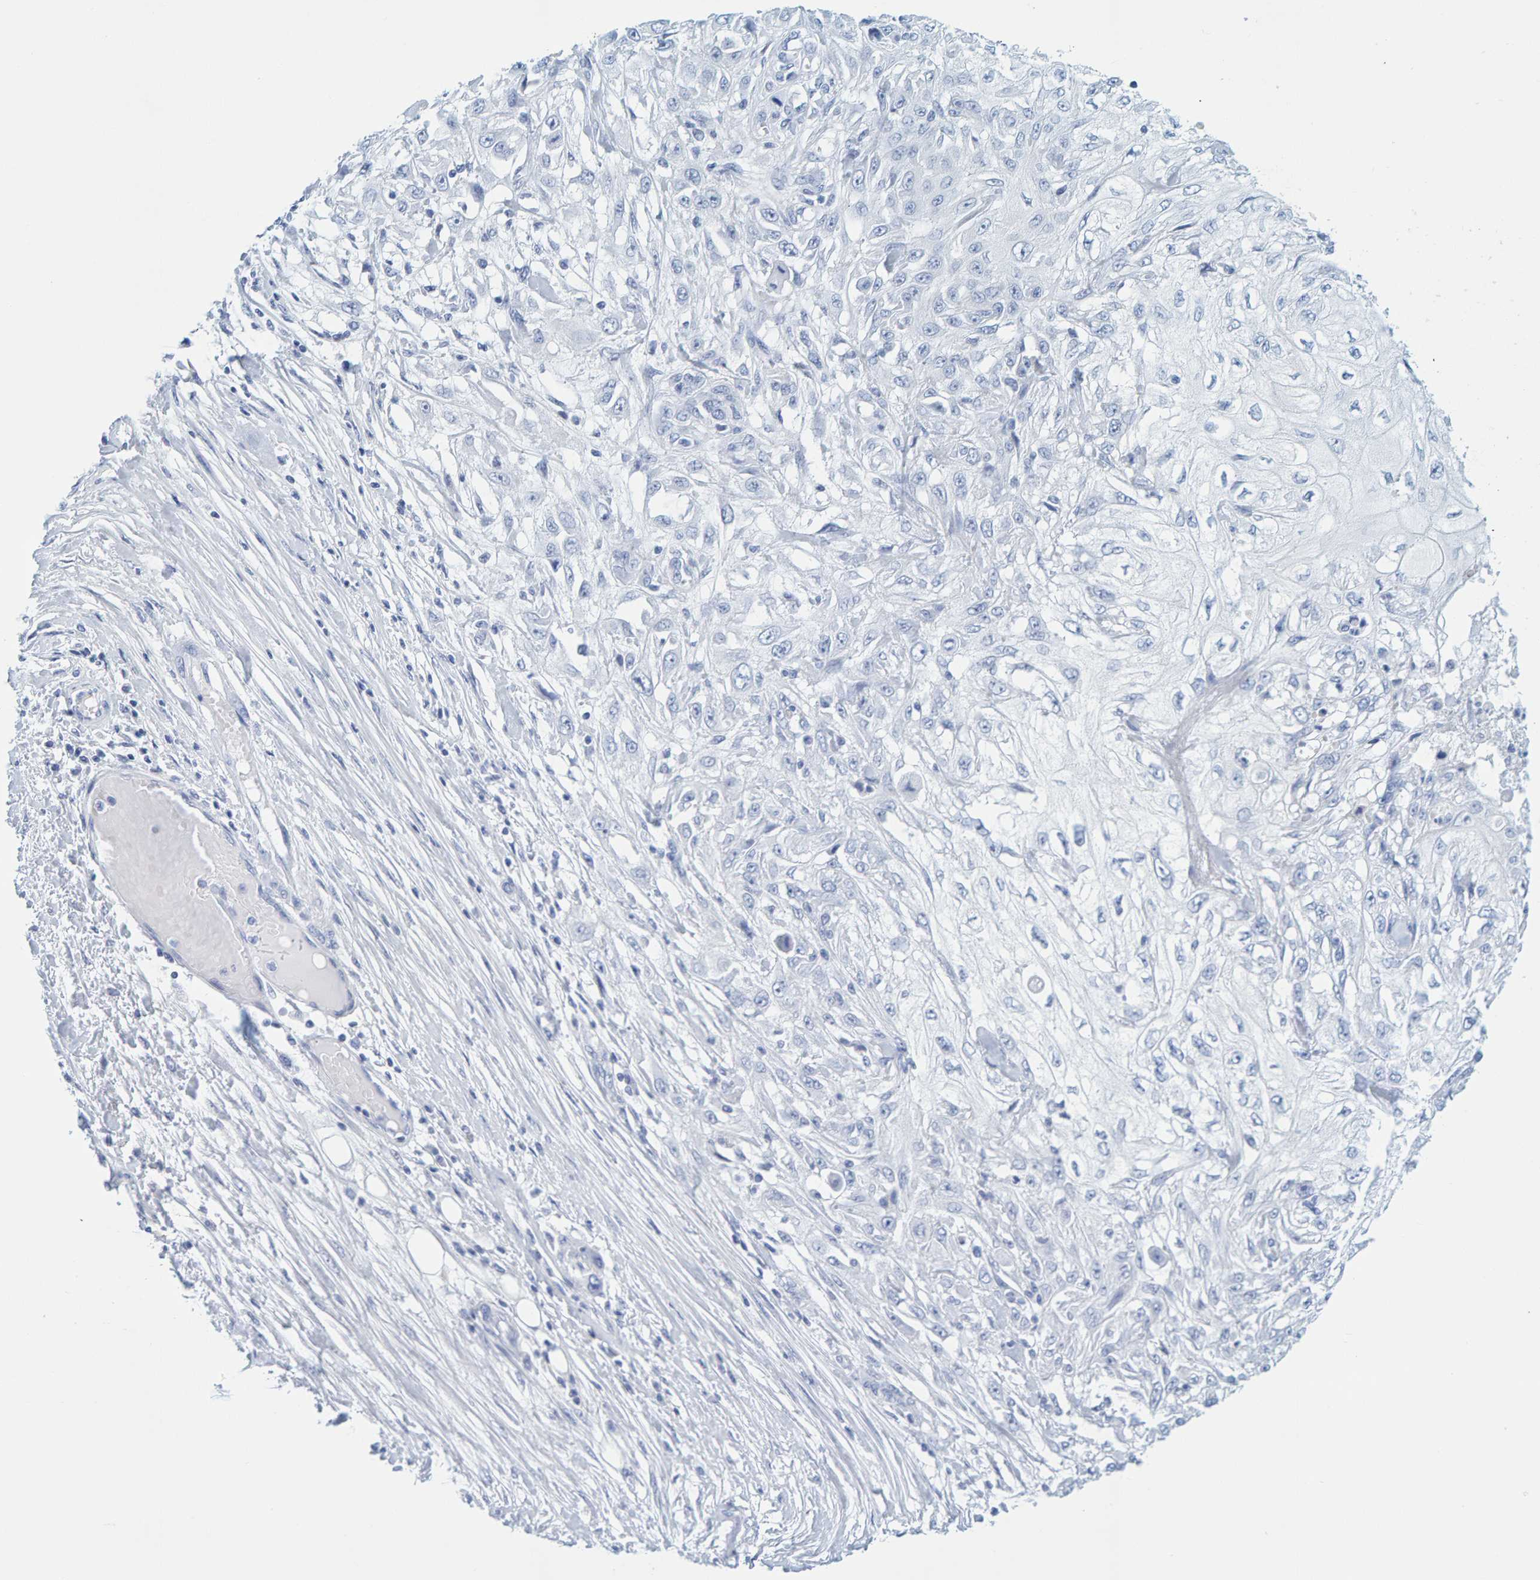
{"staining": {"intensity": "negative", "quantity": "none", "location": "none"}, "tissue": "skin cancer", "cell_type": "Tumor cells", "image_type": "cancer", "snomed": [{"axis": "morphology", "description": "Squamous cell carcinoma, NOS"}, {"axis": "morphology", "description": "Squamous cell carcinoma, metastatic, NOS"}, {"axis": "topography", "description": "Skin"}, {"axis": "topography", "description": "Lymph node"}], "caption": "Skin squamous cell carcinoma was stained to show a protein in brown. There is no significant expression in tumor cells.", "gene": "SFTPC", "patient": {"sex": "male", "age": 75}}